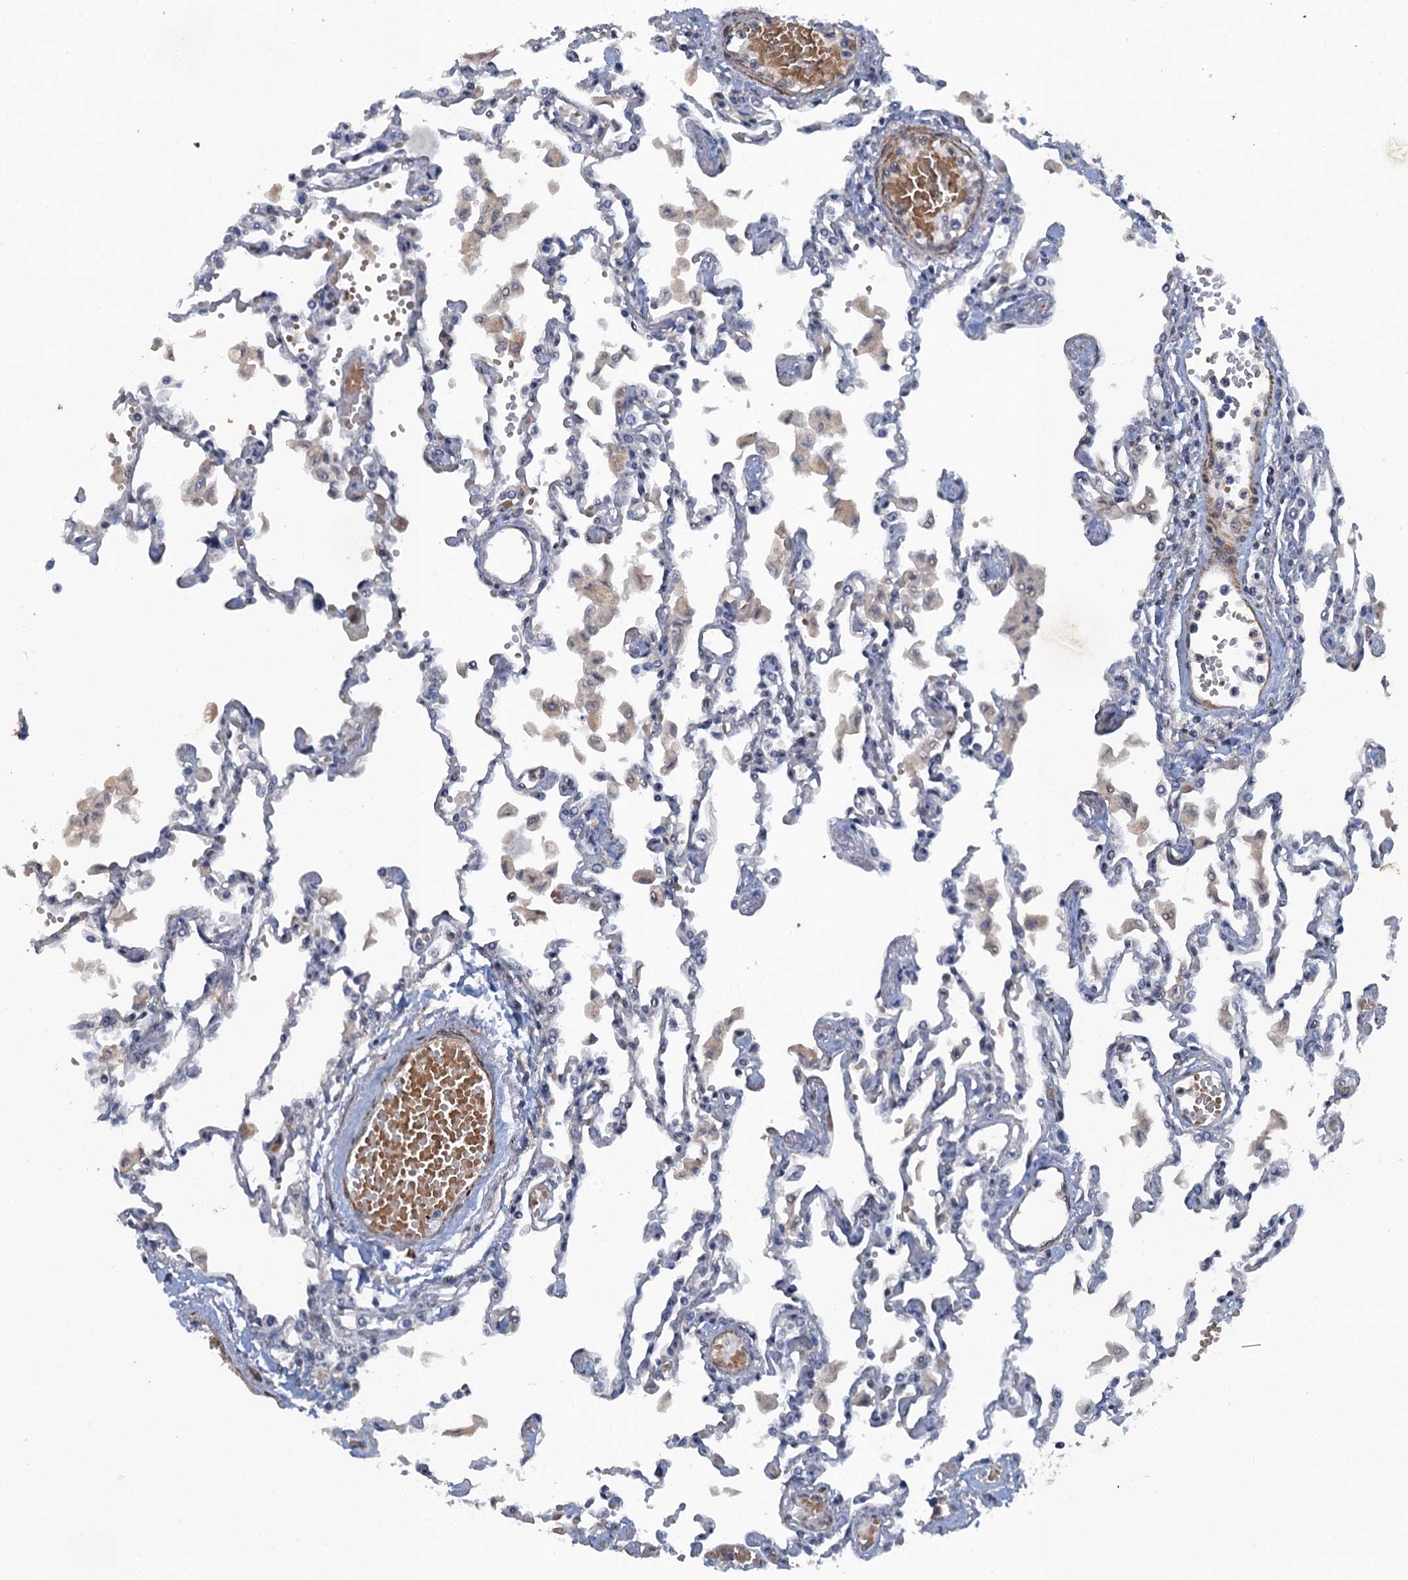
{"staining": {"intensity": "negative", "quantity": "none", "location": "none"}, "tissue": "lung", "cell_type": "Alveolar cells", "image_type": "normal", "snomed": [{"axis": "morphology", "description": "Normal tissue, NOS"}, {"axis": "topography", "description": "Bronchus"}, {"axis": "topography", "description": "Lung"}], "caption": "High magnification brightfield microscopy of unremarkable lung stained with DAB (brown) and counterstained with hematoxylin (blue): alveolar cells show no significant staining. The staining is performed using DAB brown chromogen with nuclei counter-stained in using hematoxylin.", "gene": "MYO16", "patient": {"sex": "female", "age": 49}}